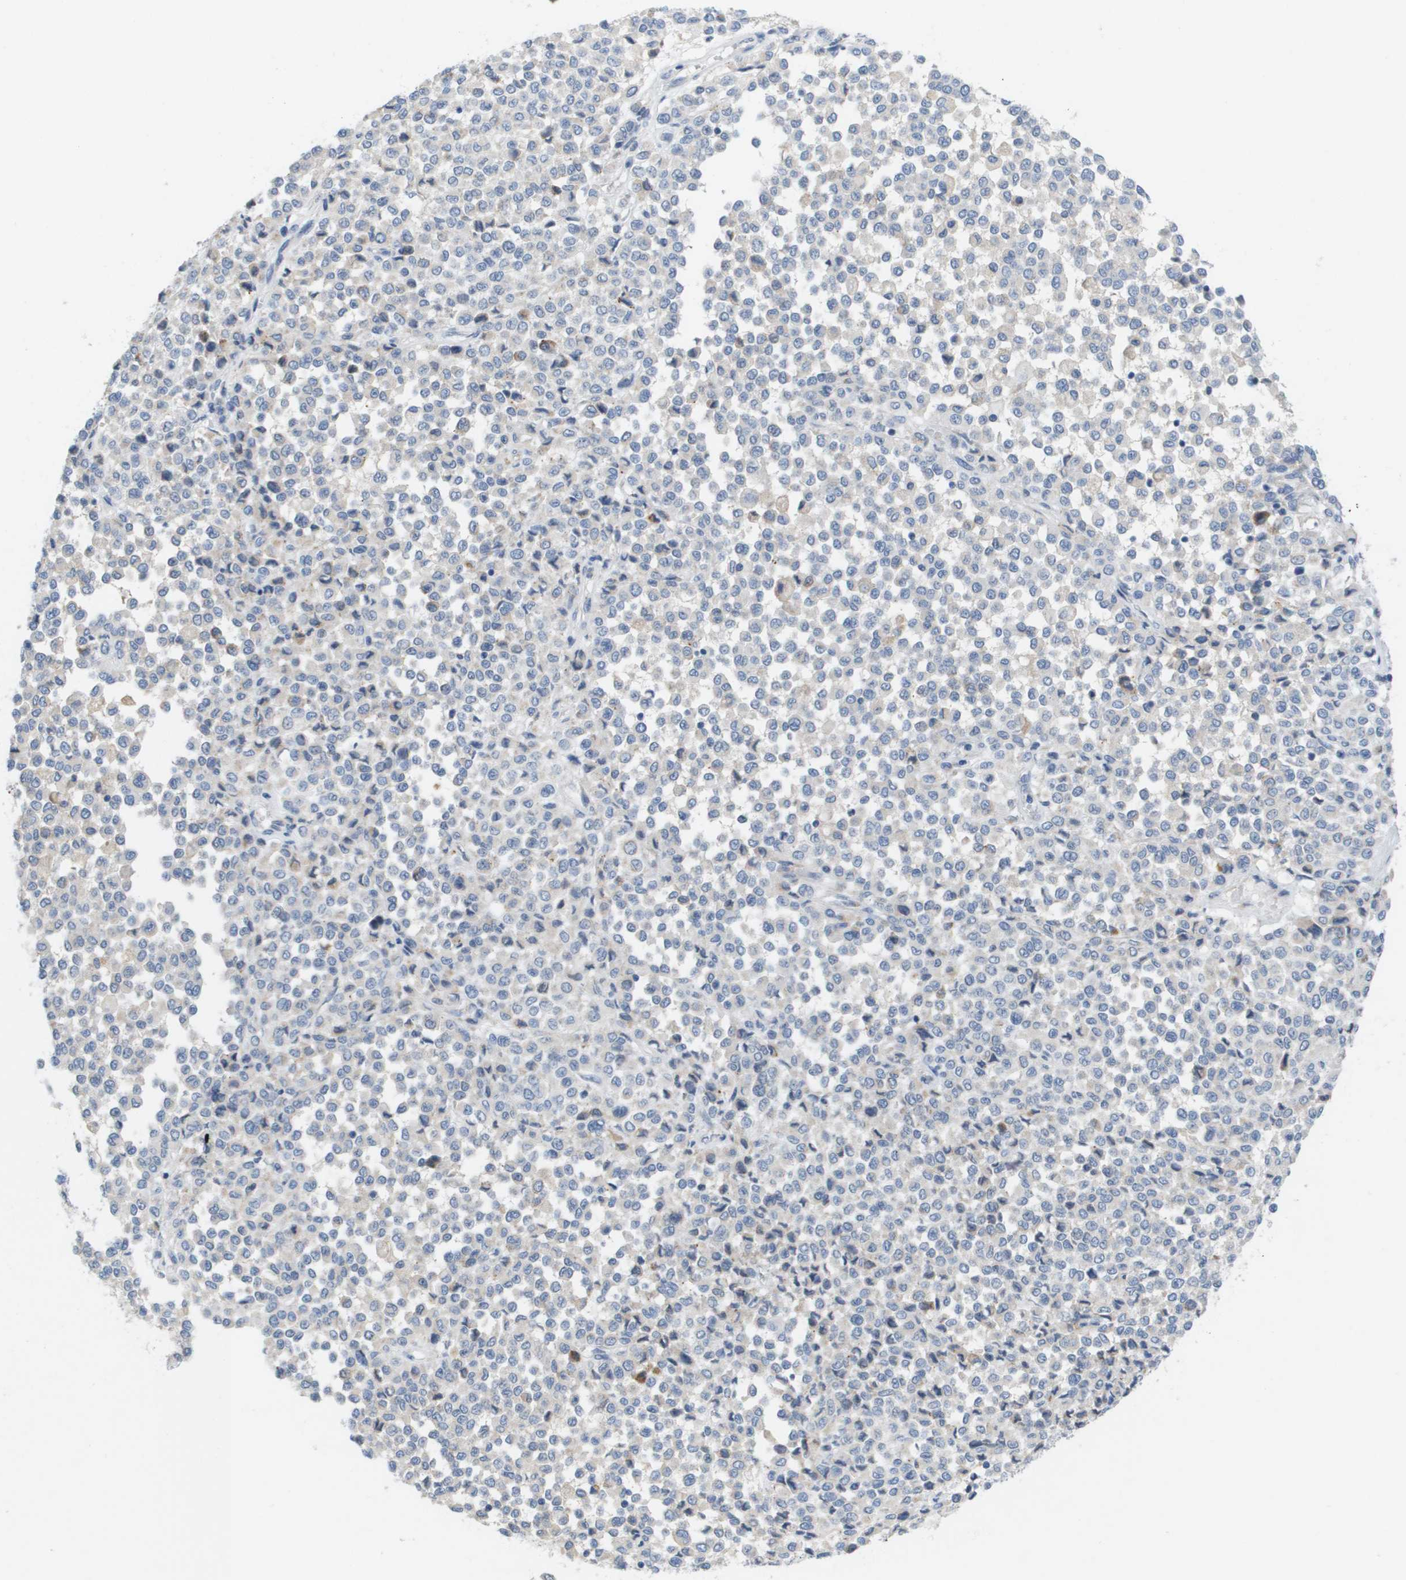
{"staining": {"intensity": "negative", "quantity": "none", "location": "none"}, "tissue": "melanoma", "cell_type": "Tumor cells", "image_type": "cancer", "snomed": [{"axis": "morphology", "description": "Malignant melanoma, Metastatic site"}, {"axis": "topography", "description": "Pancreas"}], "caption": "Micrograph shows no protein positivity in tumor cells of melanoma tissue.", "gene": "CD3G", "patient": {"sex": "female", "age": 30}}